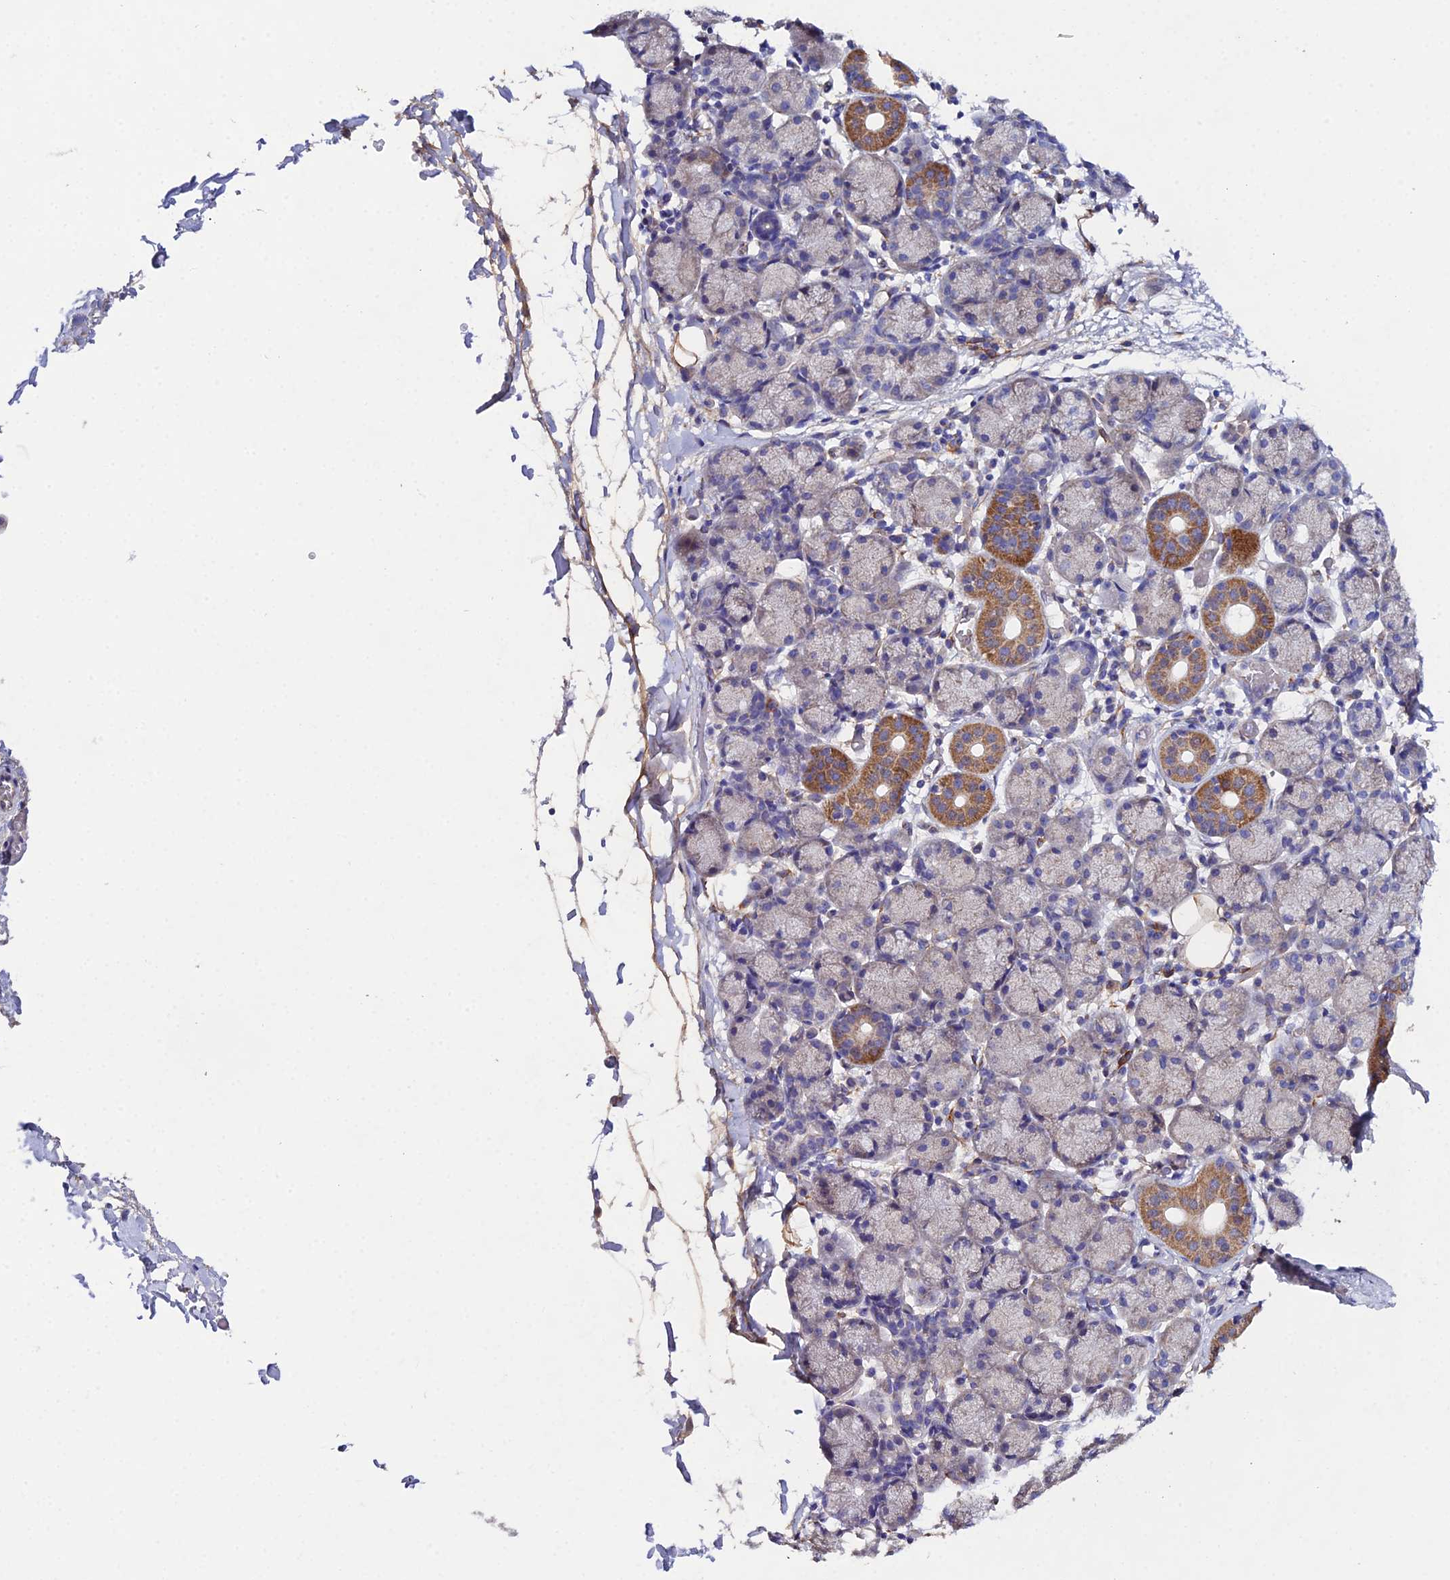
{"staining": {"intensity": "moderate", "quantity": "<25%", "location": "cytoplasmic/membranous"}, "tissue": "salivary gland", "cell_type": "Glandular cells", "image_type": "normal", "snomed": [{"axis": "morphology", "description": "Normal tissue, NOS"}, {"axis": "topography", "description": "Salivary gland"}], "caption": "Immunohistochemistry (IHC) (DAB (3,3'-diaminobenzidine)) staining of normal human salivary gland shows moderate cytoplasmic/membranous protein expression in about <25% of glandular cells. The staining was performed using DAB (3,3'-diaminobenzidine), with brown indicating positive protein expression. Nuclei are stained blue with hematoxylin.", "gene": "PPP2R2A", "patient": {"sex": "female", "age": 24}}